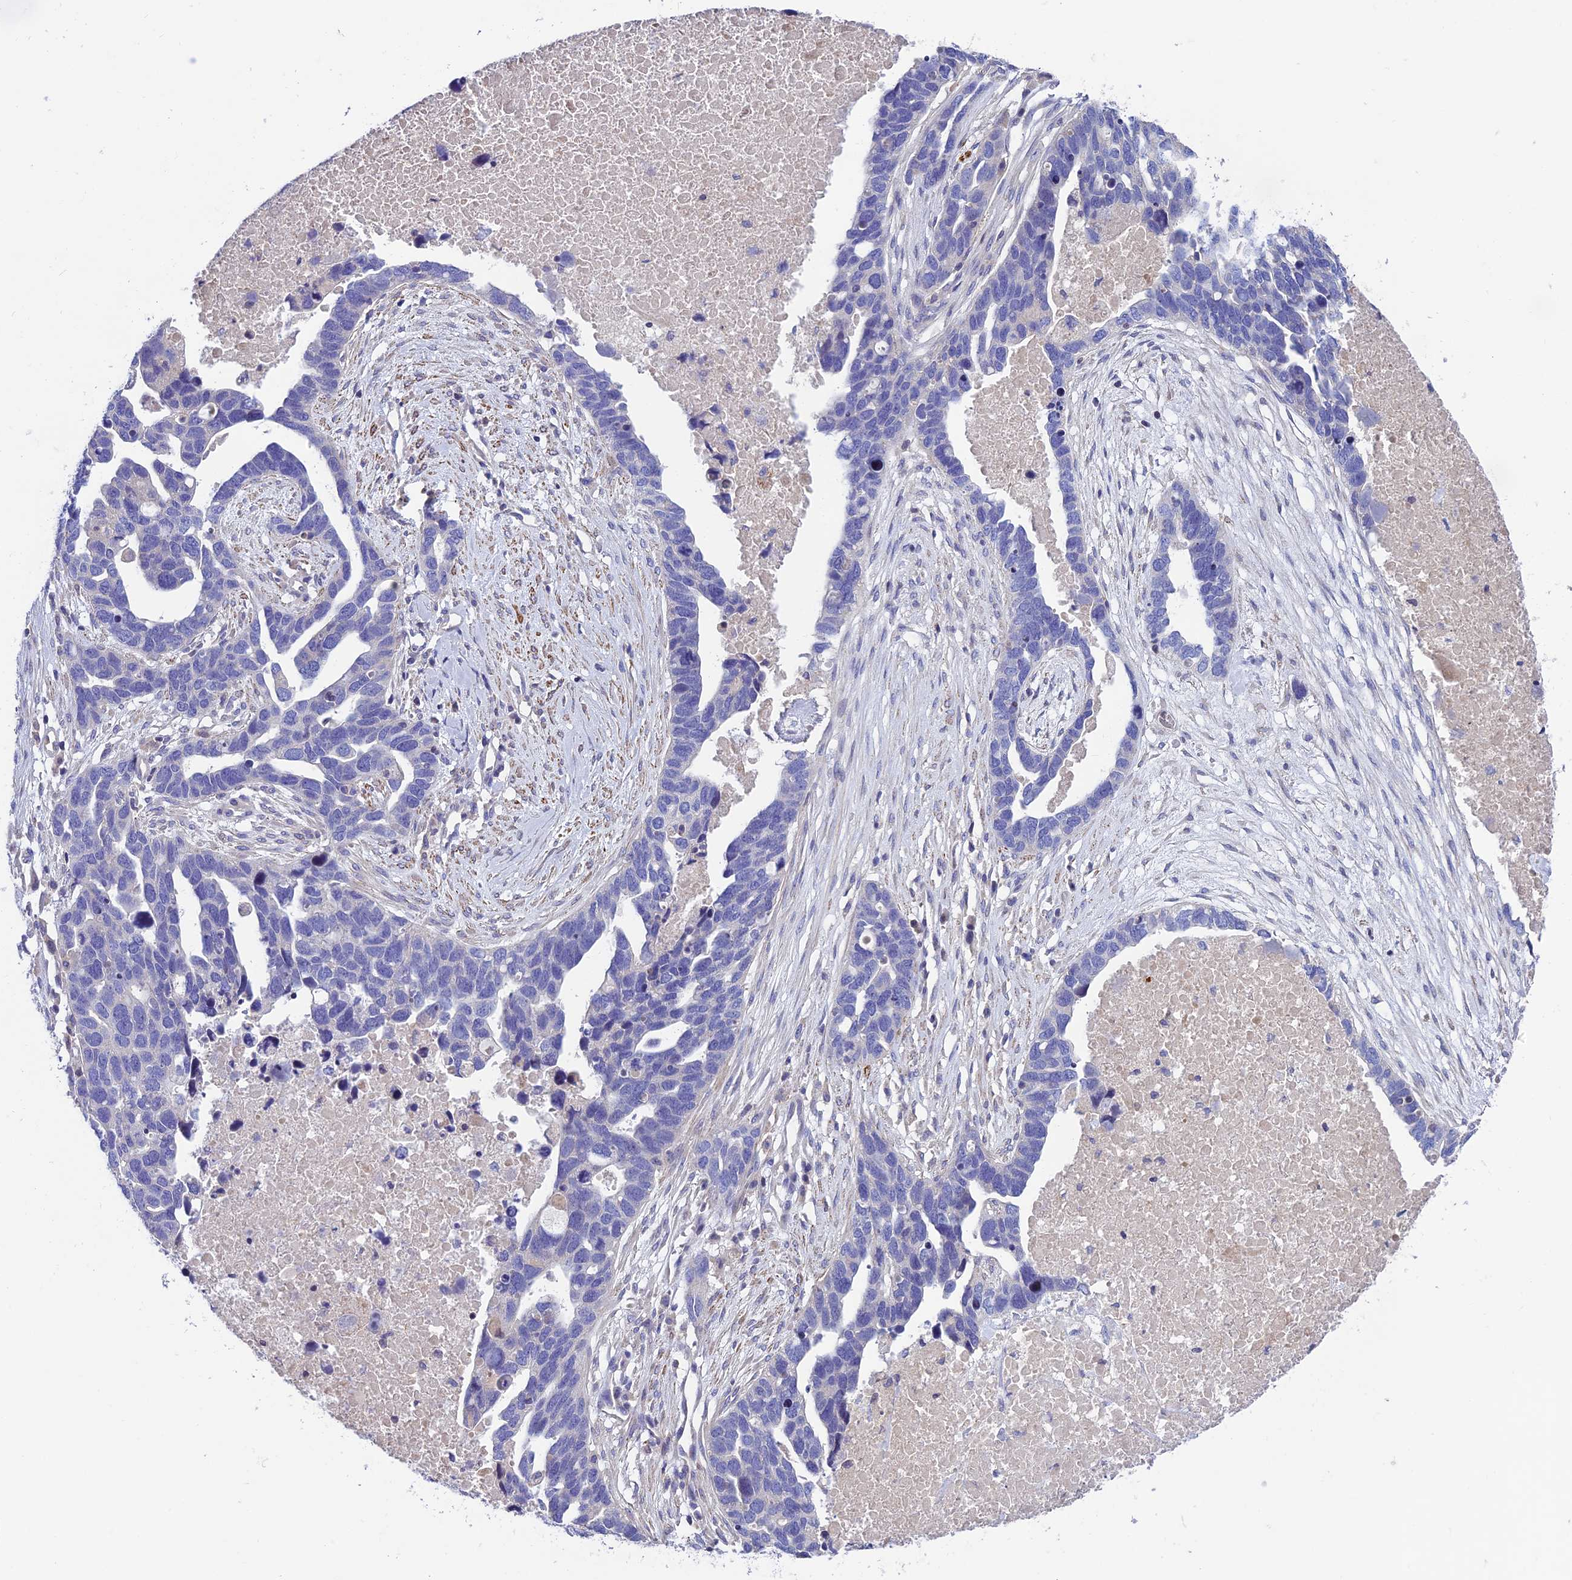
{"staining": {"intensity": "negative", "quantity": "none", "location": "none"}, "tissue": "ovarian cancer", "cell_type": "Tumor cells", "image_type": "cancer", "snomed": [{"axis": "morphology", "description": "Cystadenocarcinoma, serous, NOS"}, {"axis": "topography", "description": "Ovary"}], "caption": "DAB immunohistochemical staining of ovarian cancer demonstrates no significant staining in tumor cells.", "gene": "FAM178B", "patient": {"sex": "female", "age": 54}}